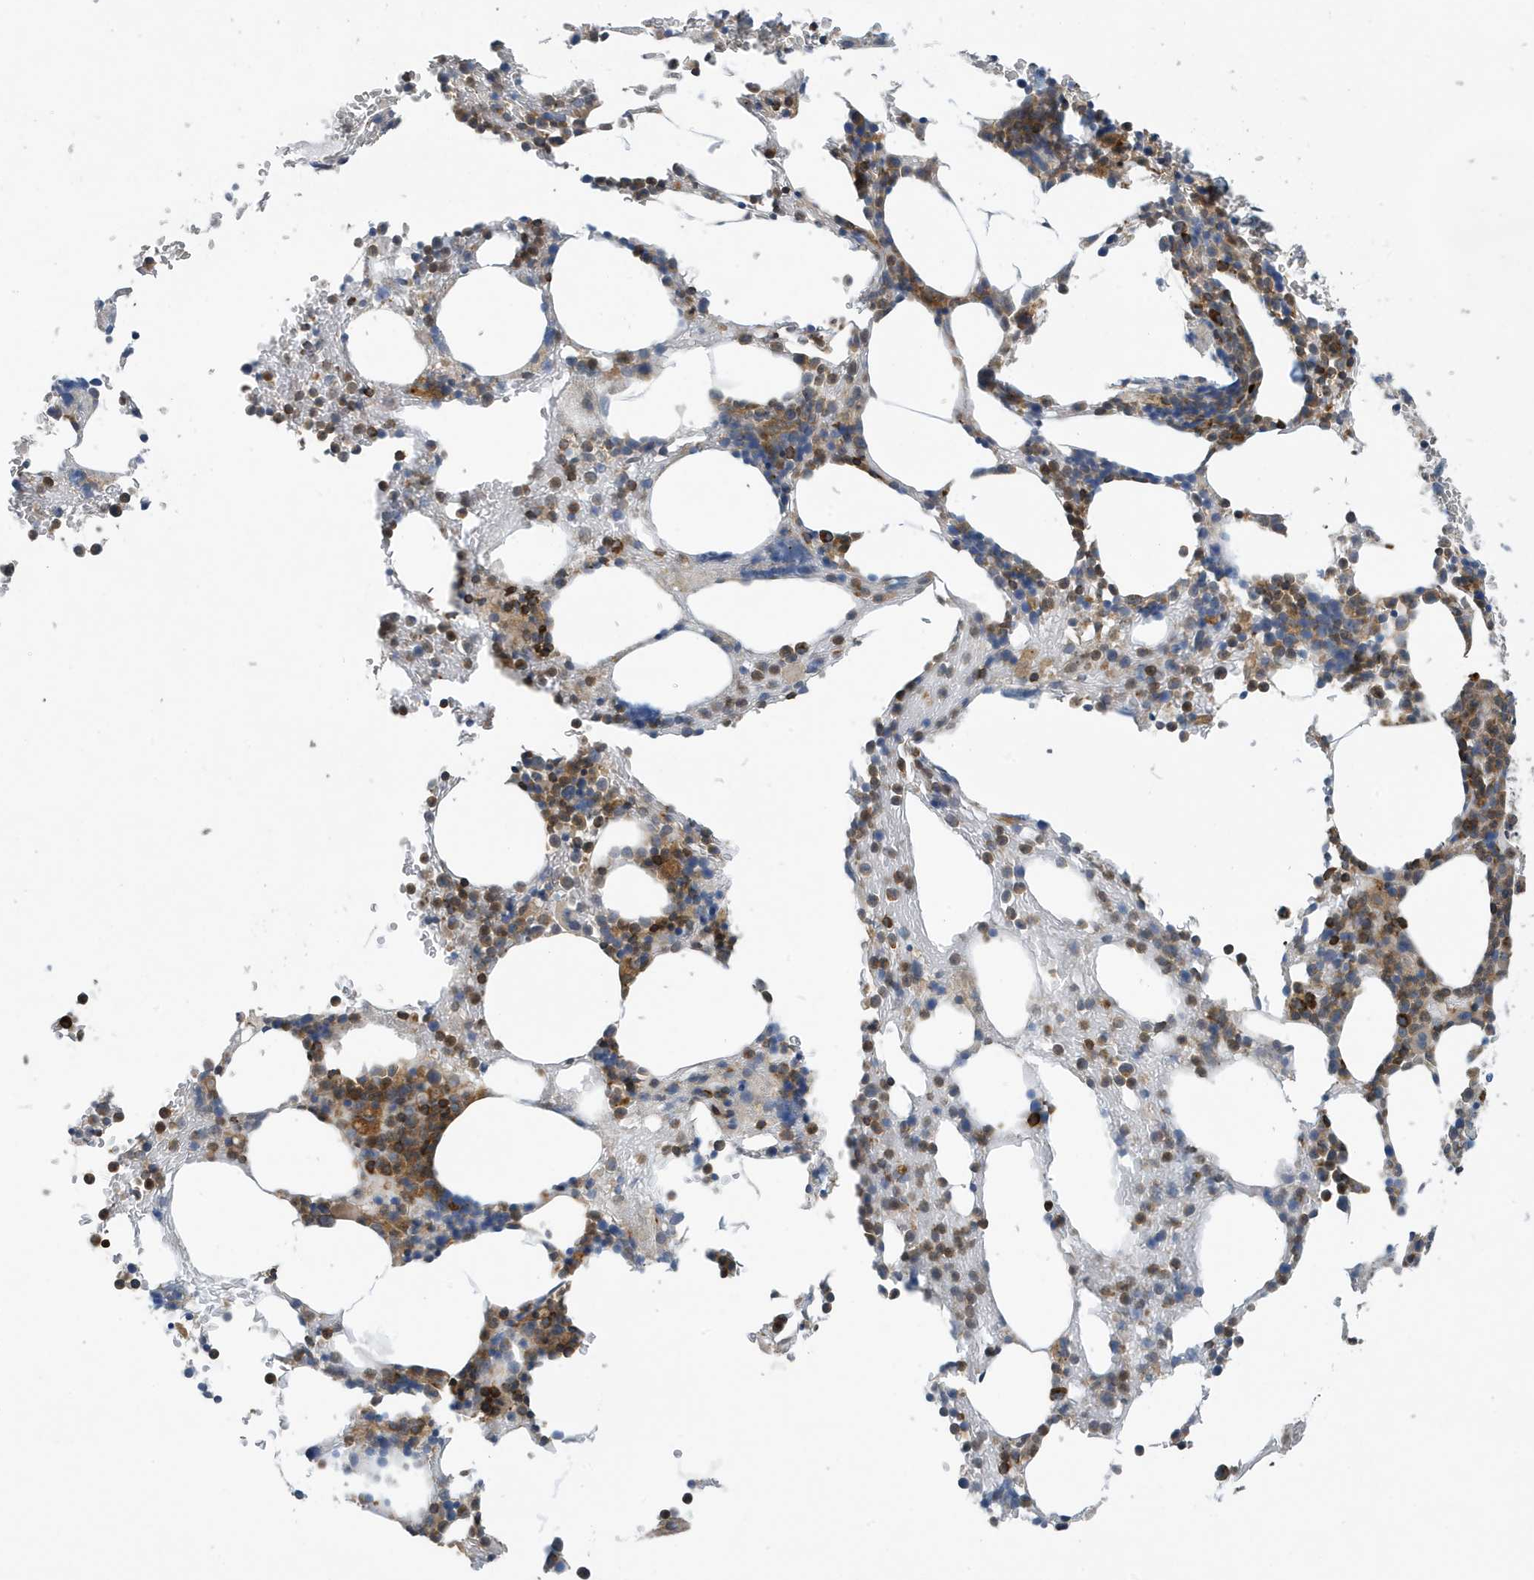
{"staining": {"intensity": "moderate", "quantity": "25%-75%", "location": "cytoplasmic/membranous"}, "tissue": "bone marrow", "cell_type": "Hematopoietic cells", "image_type": "normal", "snomed": [{"axis": "morphology", "description": "Normal tissue, NOS"}, {"axis": "topography", "description": "Bone marrow"}], "caption": "Moderate cytoplasmic/membranous staining is identified in approximately 25%-75% of hematopoietic cells in benign bone marrow.", "gene": "NSUN3", "patient": {"sex": "male"}}